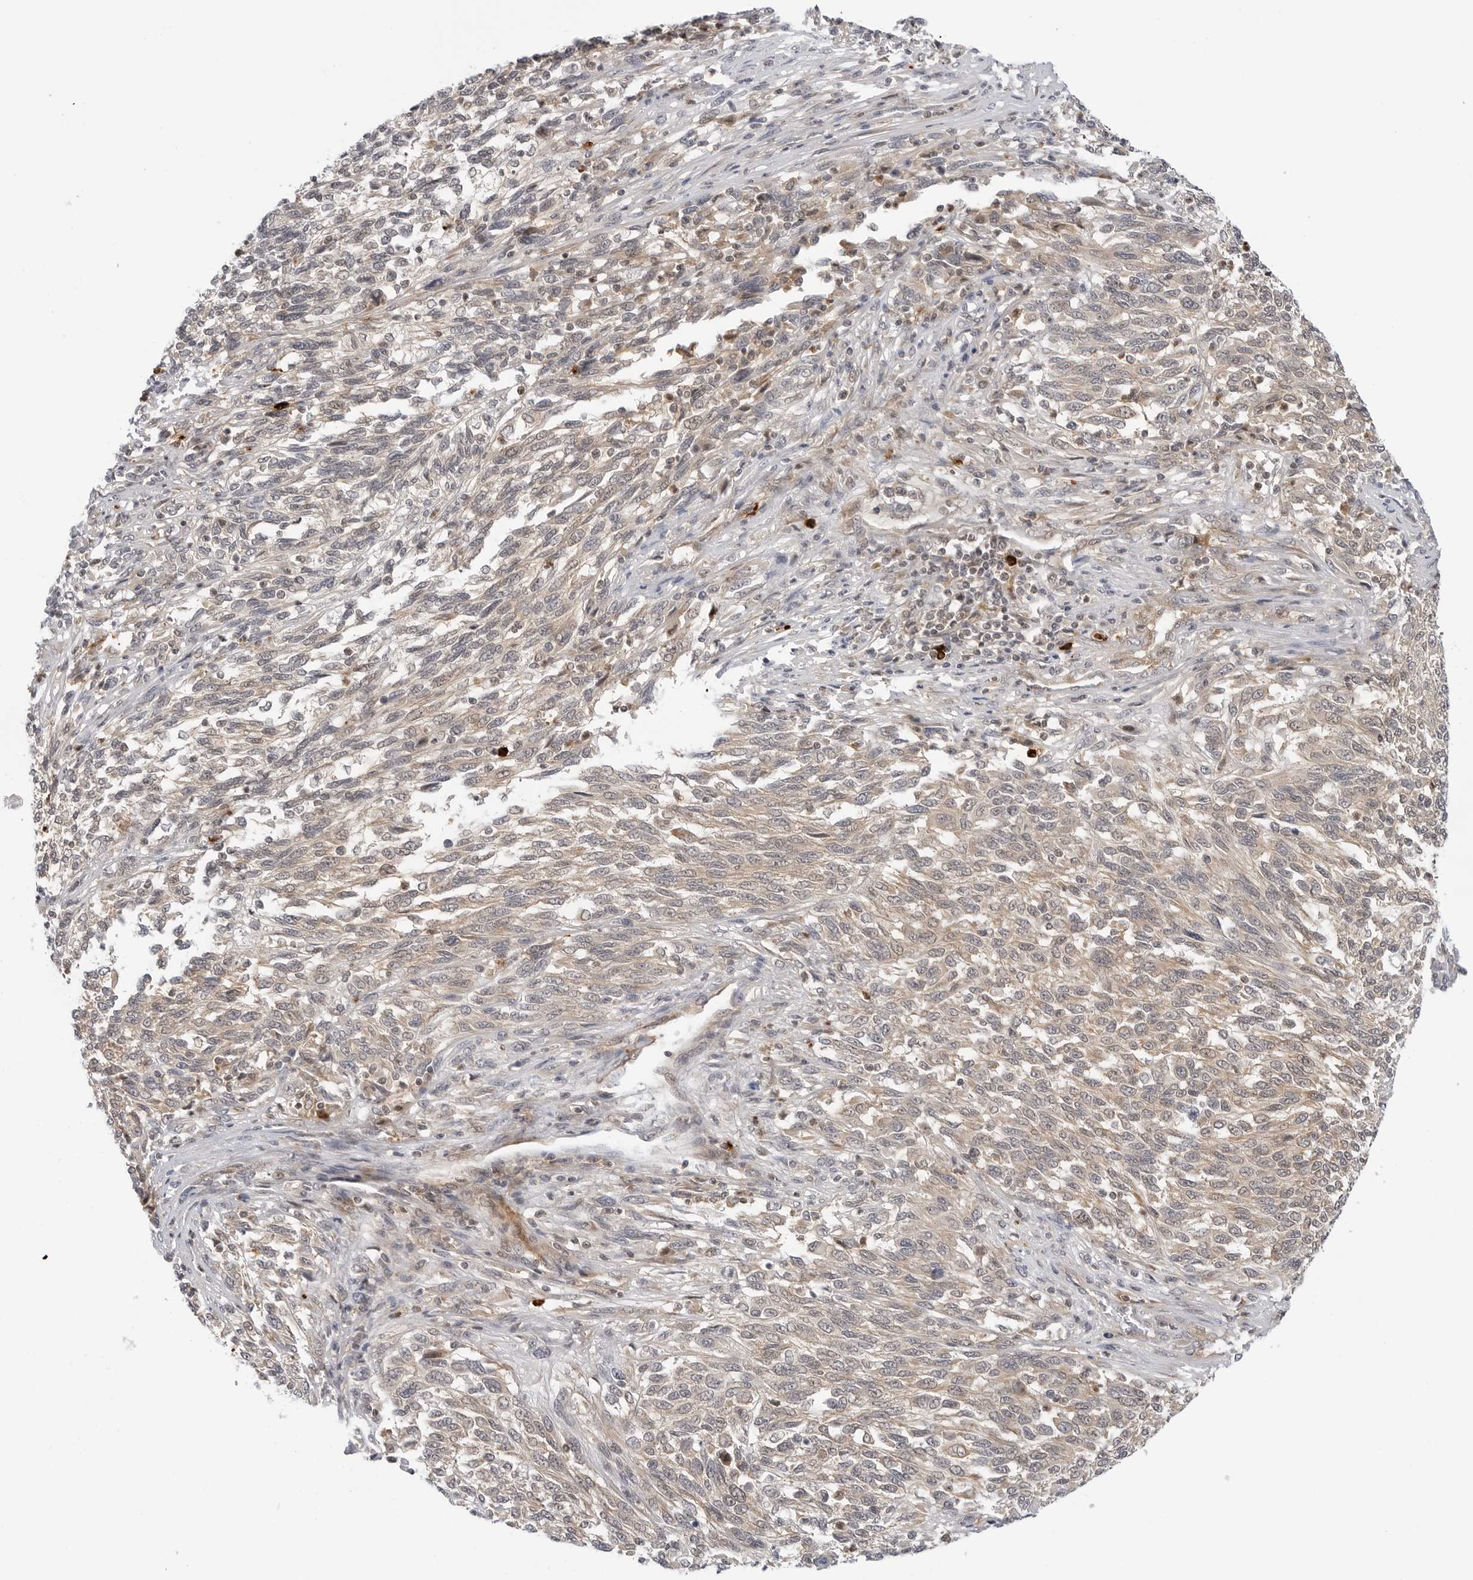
{"staining": {"intensity": "weak", "quantity": ">75%", "location": "cytoplasmic/membranous"}, "tissue": "melanoma", "cell_type": "Tumor cells", "image_type": "cancer", "snomed": [{"axis": "morphology", "description": "Malignant melanoma, Metastatic site"}, {"axis": "topography", "description": "Lymph node"}], "caption": "Melanoma was stained to show a protein in brown. There is low levels of weak cytoplasmic/membranous expression in about >75% of tumor cells.", "gene": "STXBP3", "patient": {"sex": "male", "age": 61}}